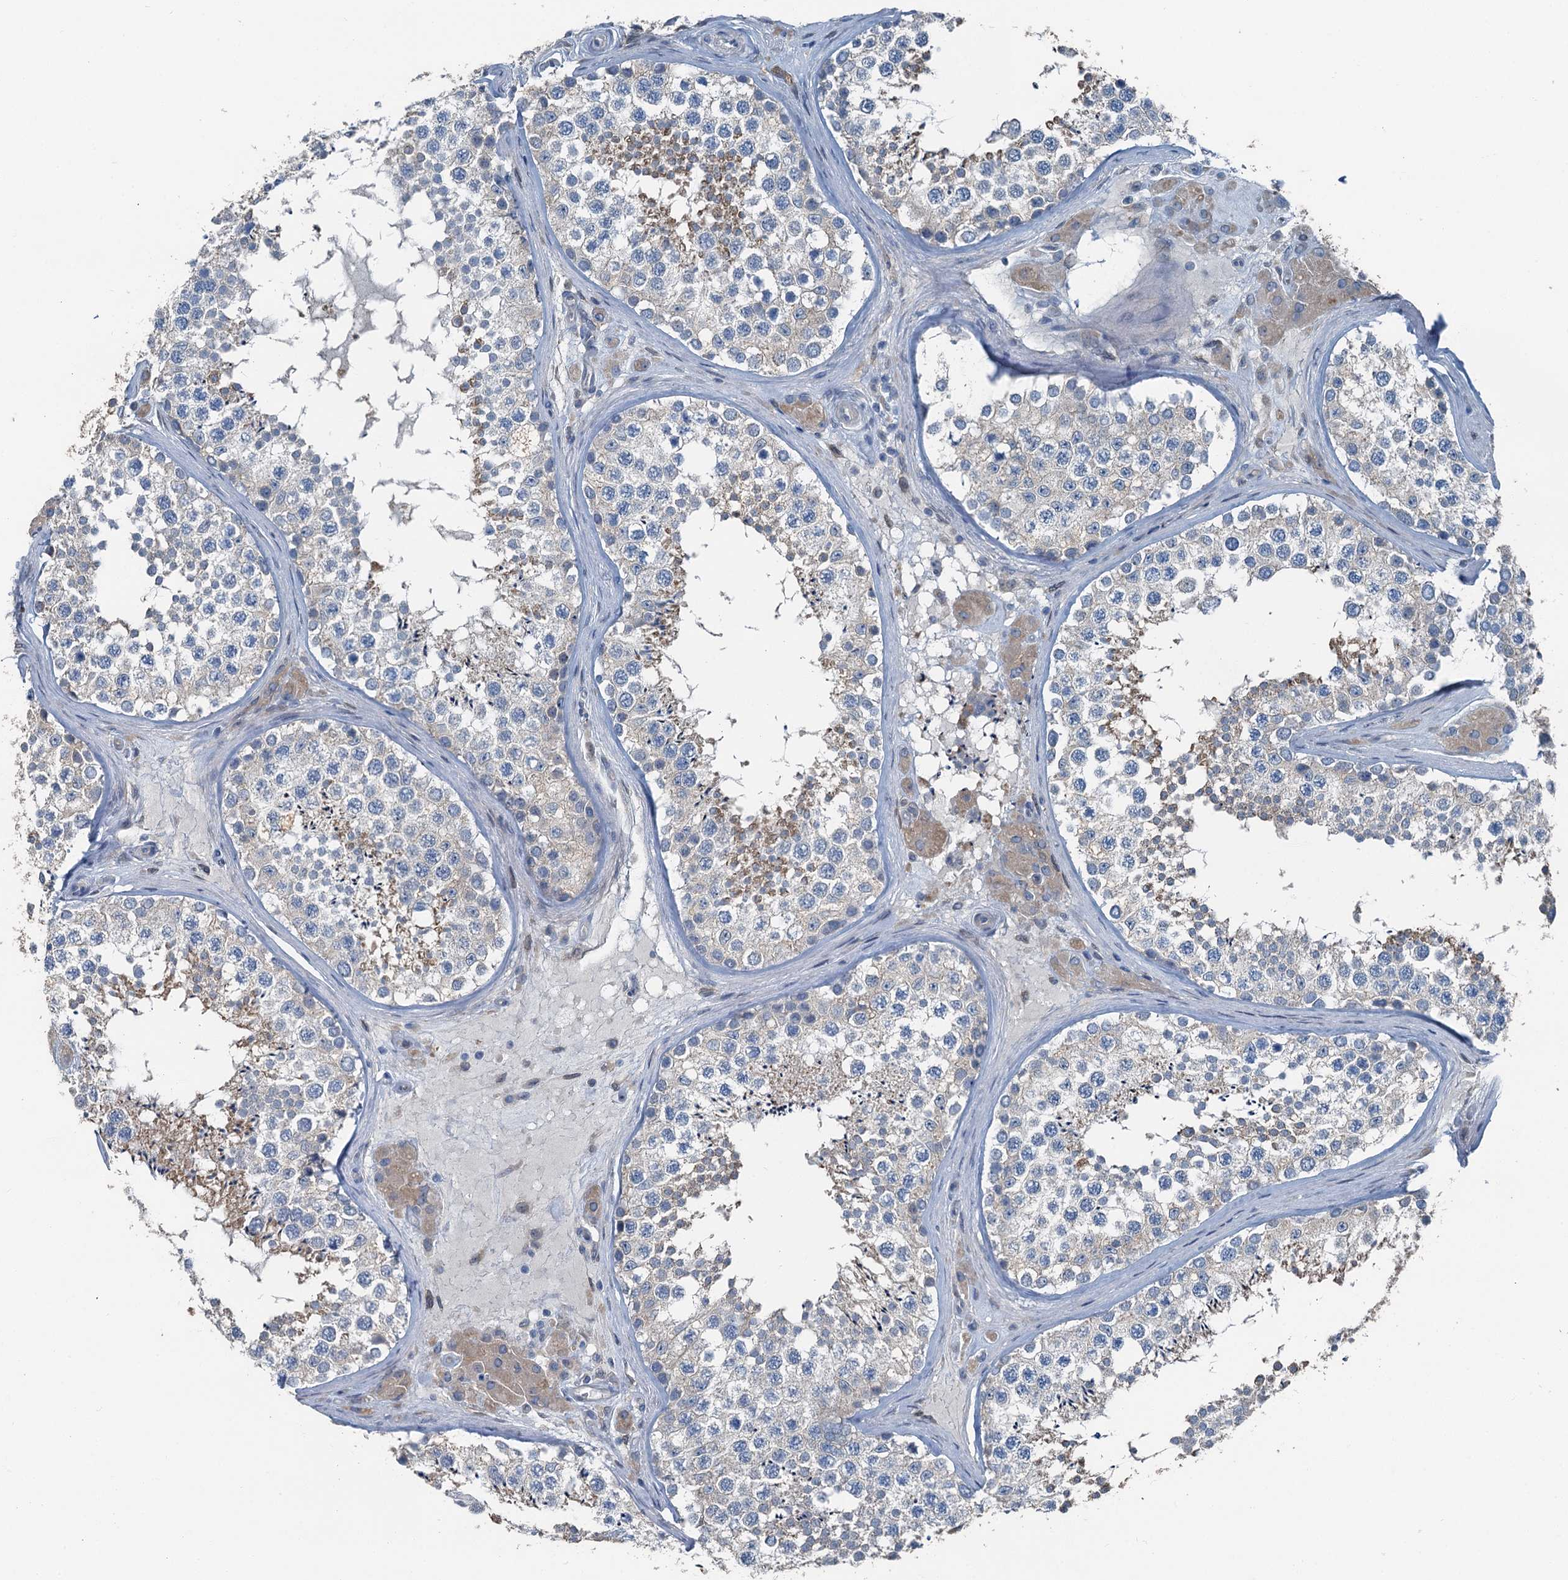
{"staining": {"intensity": "moderate", "quantity": "<25%", "location": "cytoplasmic/membranous"}, "tissue": "testis", "cell_type": "Cells in seminiferous ducts", "image_type": "normal", "snomed": [{"axis": "morphology", "description": "Normal tissue, NOS"}, {"axis": "topography", "description": "Testis"}], "caption": "Moderate cytoplasmic/membranous expression is seen in about <25% of cells in seminiferous ducts in normal testis.", "gene": "C6orf120", "patient": {"sex": "male", "age": 46}}